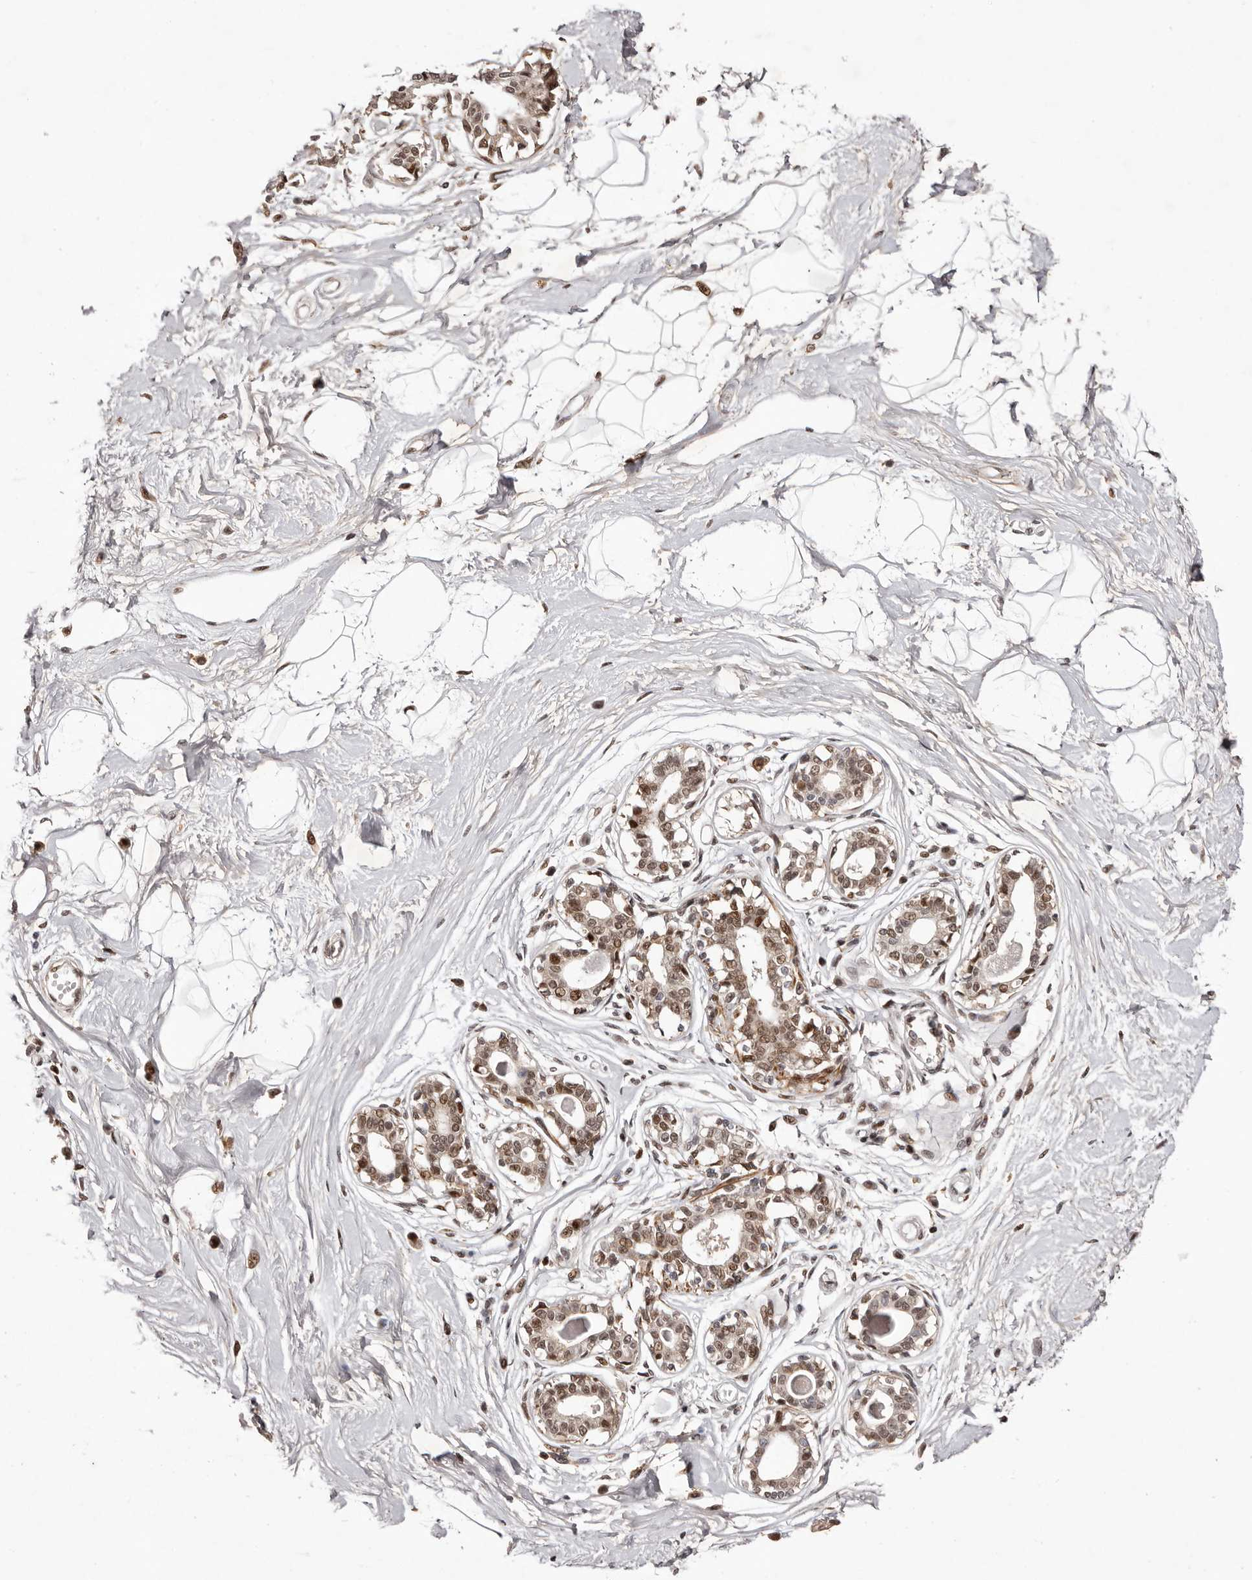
{"staining": {"intensity": "negative", "quantity": "none", "location": "none"}, "tissue": "breast", "cell_type": "Adipocytes", "image_type": "normal", "snomed": [{"axis": "morphology", "description": "Normal tissue, NOS"}, {"axis": "topography", "description": "Breast"}], "caption": "IHC photomicrograph of unremarkable breast stained for a protein (brown), which exhibits no staining in adipocytes.", "gene": "FBXO5", "patient": {"sex": "female", "age": 45}}